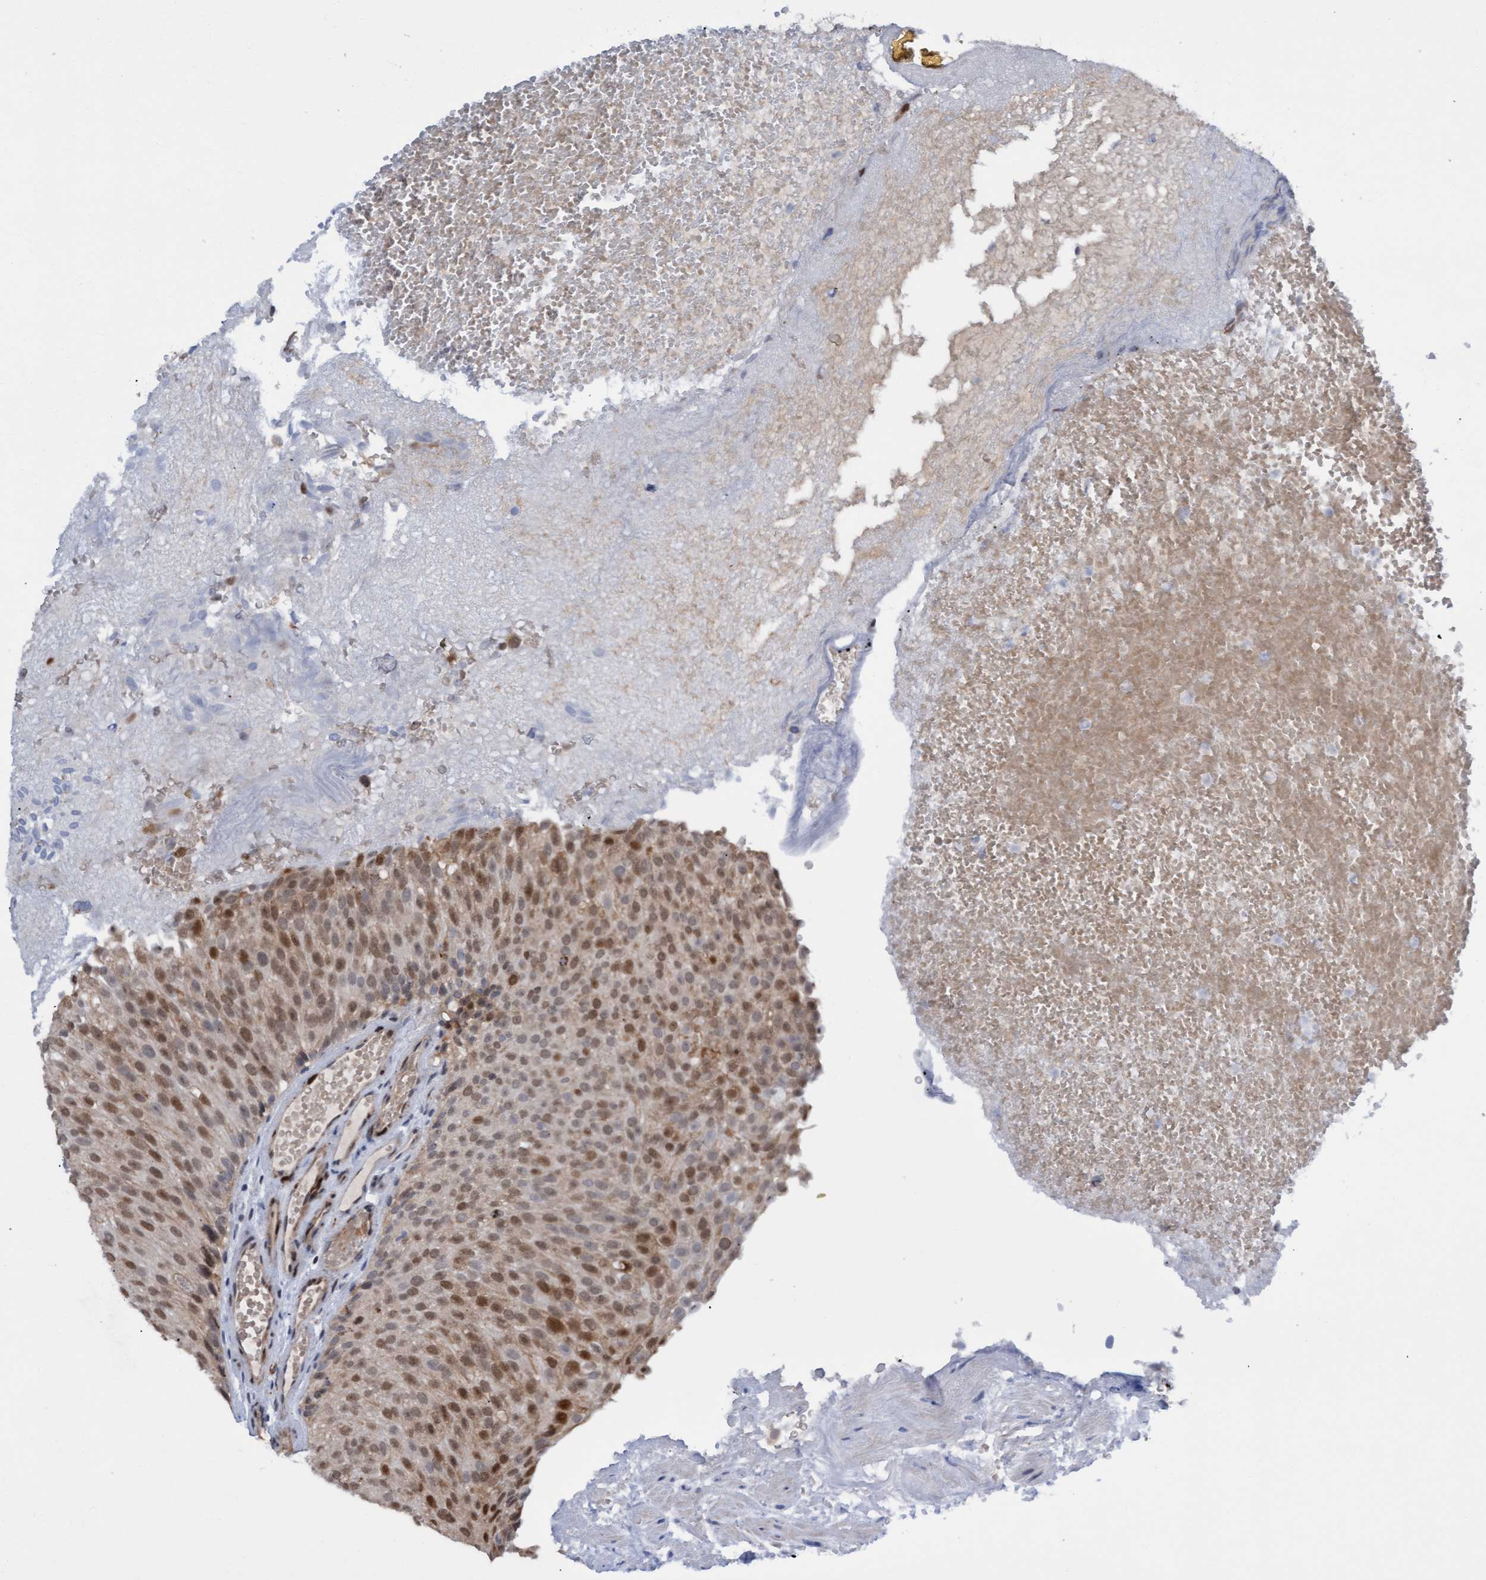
{"staining": {"intensity": "moderate", "quantity": ">75%", "location": "nuclear"}, "tissue": "urothelial cancer", "cell_type": "Tumor cells", "image_type": "cancer", "snomed": [{"axis": "morphology", "description": "Urothelial carcinoma, Low grade"}, {"axis": "topography", "description": "Urinary bladder"}], "caption": "Low-grade urothelial carcinoma stained with a protein marker reveals moderate staining in tumor cells.", "gene": "PINX1", "patient": {"sex": "male", "age": 78}}